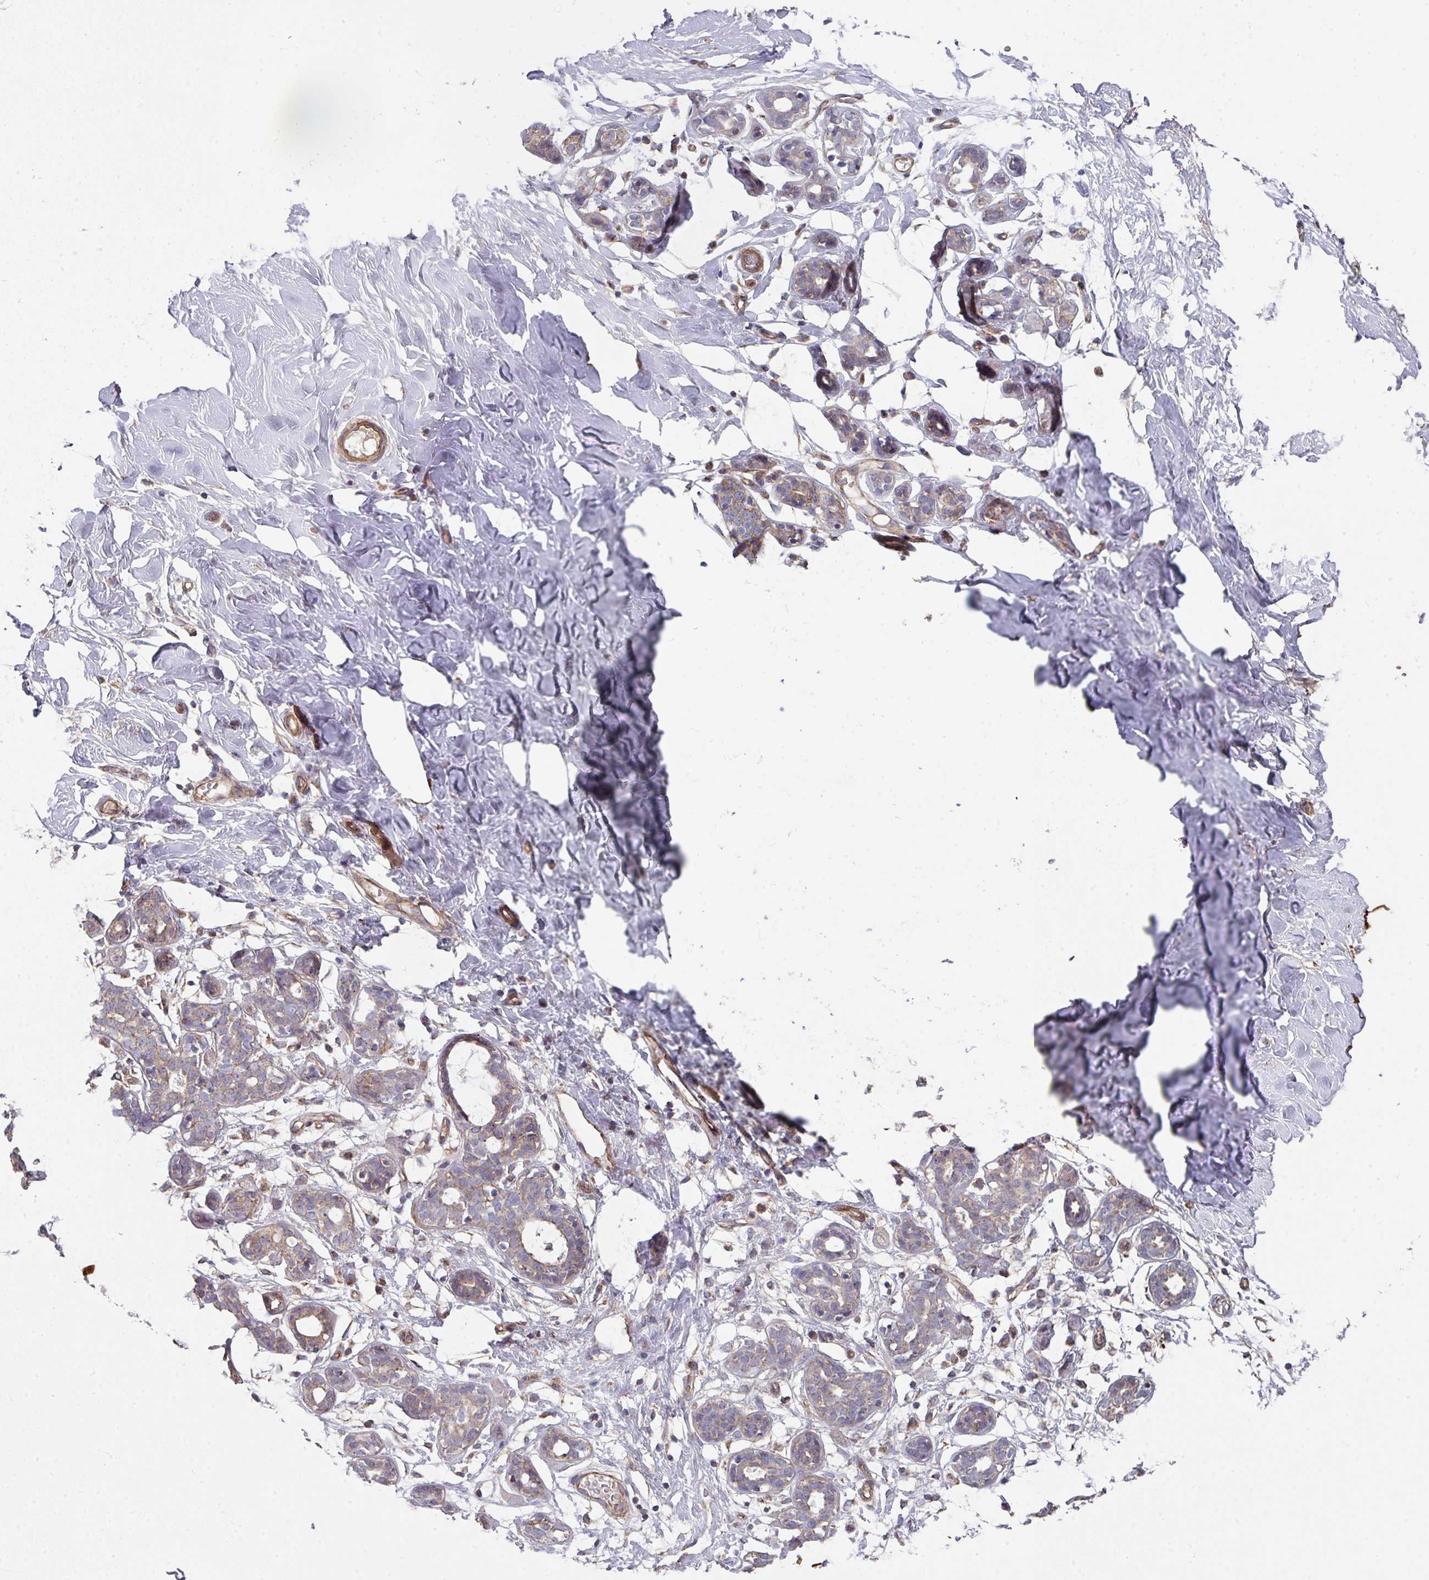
{"staining": {"intensity": "negative", "quantity": "none", "location": "none"}, "tissue": "breast", "cell_type": "Adipocytes", "image_type": "normal", "snomed": [{"axis": "morphology", "description": "Normal tissue, NOS"}, {"axis": "topography", "description": "Breast"}], "caption": "A high-resolution photomicrograph shows immunohistochemistry (IHC) staining of benign breast, which reveals no significant positivity in adipocytes. The staining was performed using DAB (3,3'-diaminobenzidine) to visualize the protein expression in brown, while the nuclei were stained in blue with hematoxylin (Magnification: 20x).", "gene": "DCAF12L1", "patient": {"sex": "female", "age": 27}}